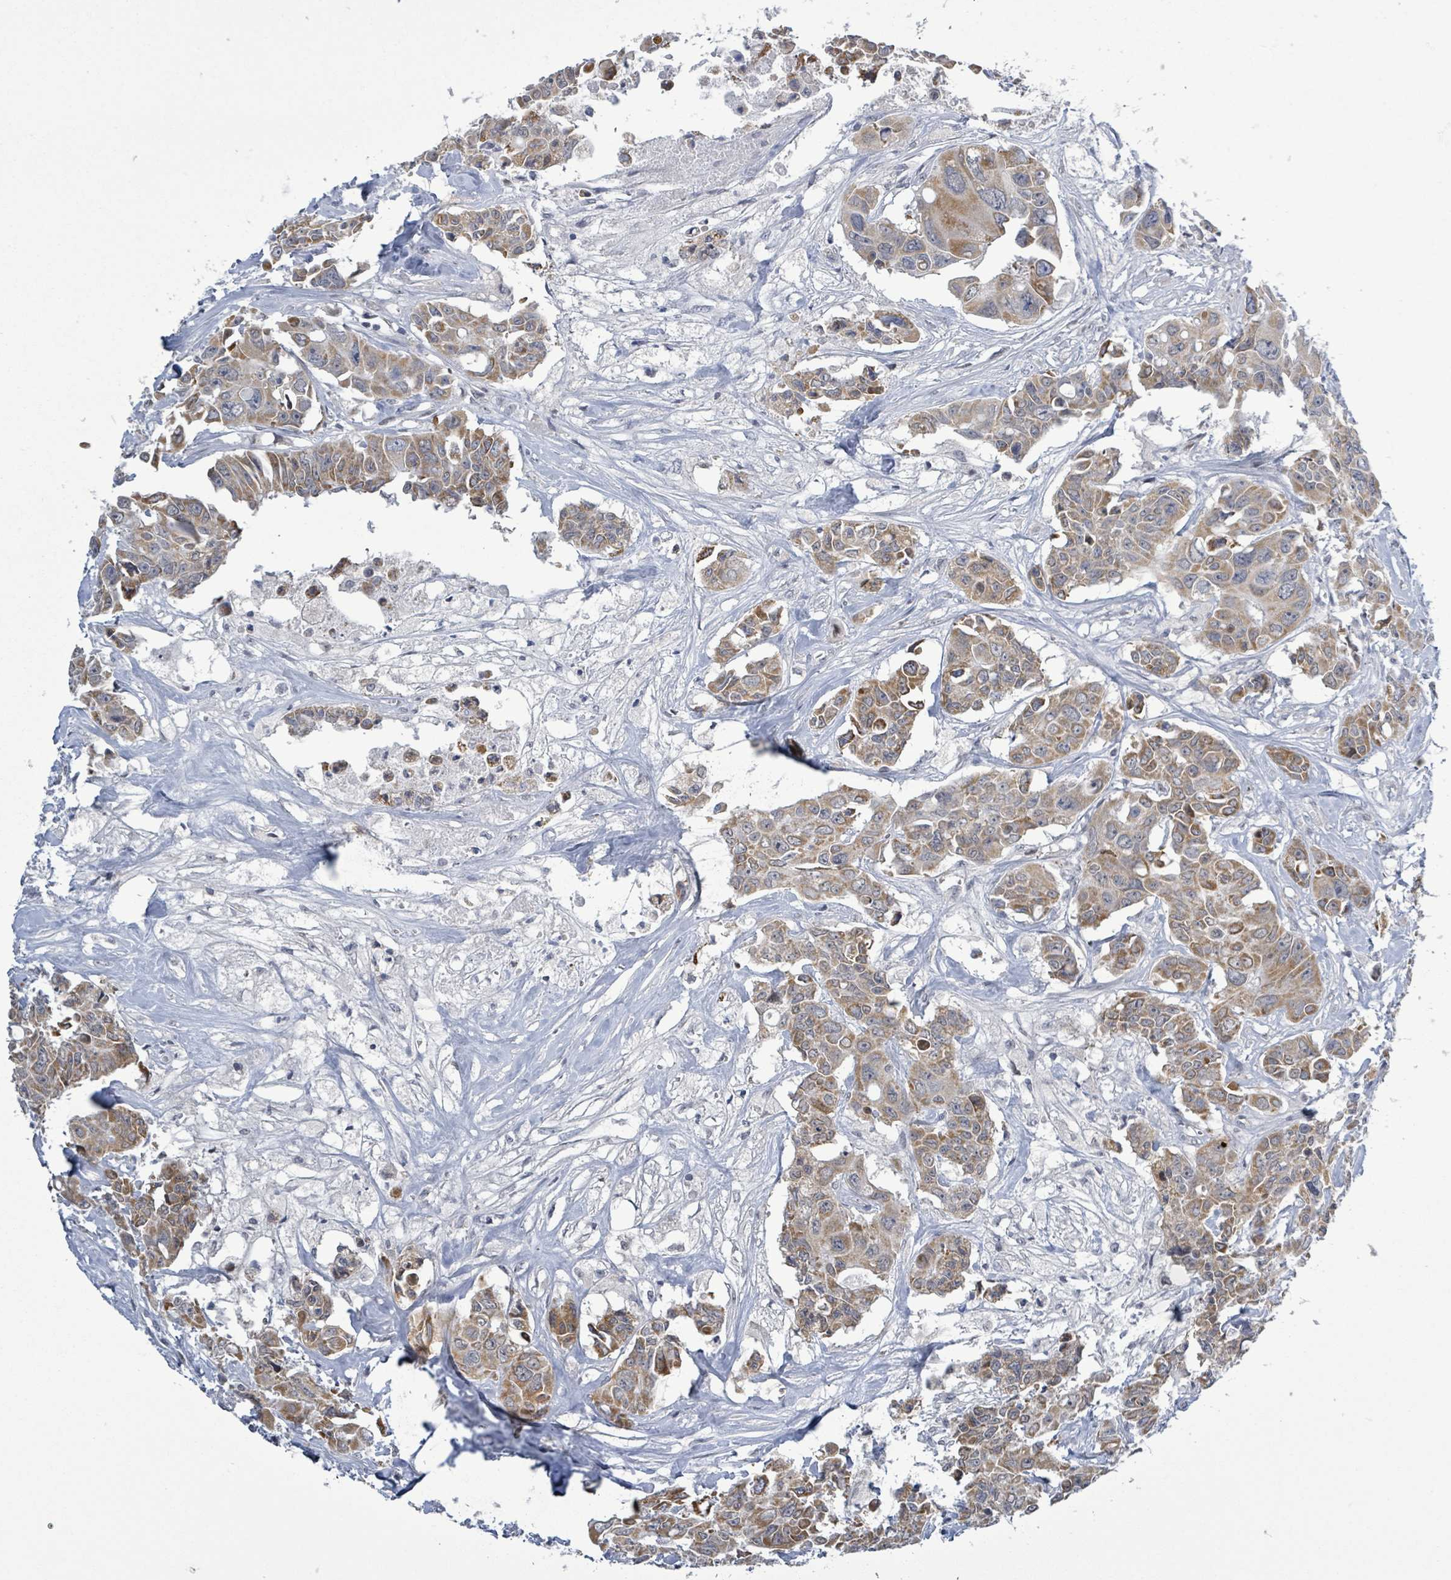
{"staining": {"intensity": "moderate", "quantity": ">75%", "location": "cytoplasmic/membranous"}, "tissue": "colorectal cancer", "cell_type": "Tumor cells", "image_type": "cancer", "snomed": [{"axis": "morphology", "description": "Adenocarcinoma, NOS"}, {"axis": "topography", "description": "Rectum"}], "caption": "Moderate cytoplasmic/membranous staining is present in about >75% of tumor cells in colorectal cancer (adenocarcinoma).", "gene": "COQ10B", "patient": {"sex": "male", "age": 87}}